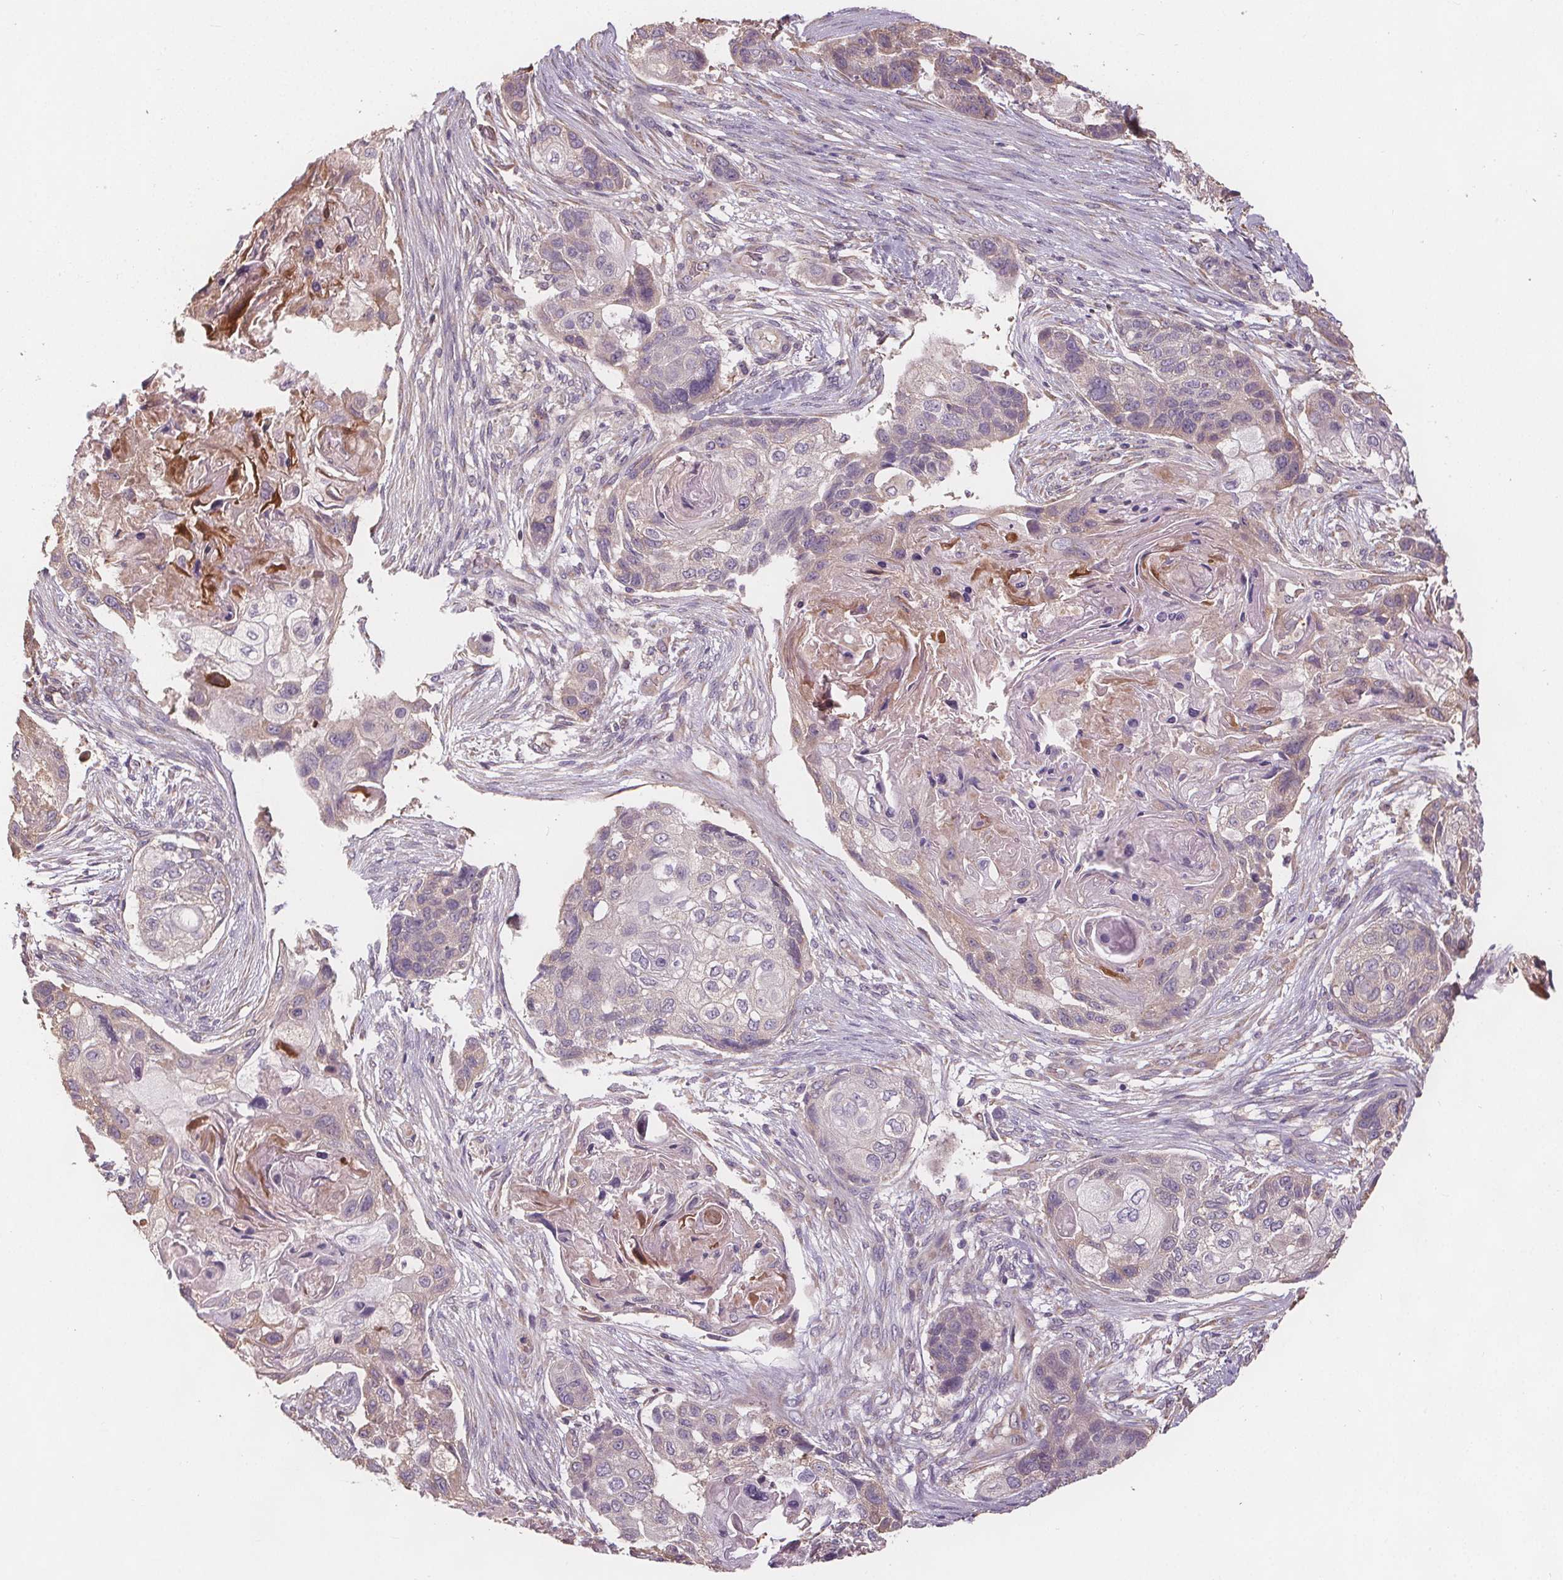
{"staining": {"intensity": "negative", "quantity": "none", "location": "none"}, "tissue": "lung cancer", "cell_type": "Tumor cells", "image_type": "cancer", "snomed": [{"axis": "morphology", "description": "Squamous cell carcinoma, NOS"}, {"axis": "topography", "description": "Lung"}], "caption": "High magnification brightfield microscopy of lung cancer (squamous cell carcinoma) stained with DAB (brown) and counterstained with hematoxylin (blue): tumor cells show no significant positivity.", "gene": "TMEM80", "patient": {"sex": "male", "age": 69}}